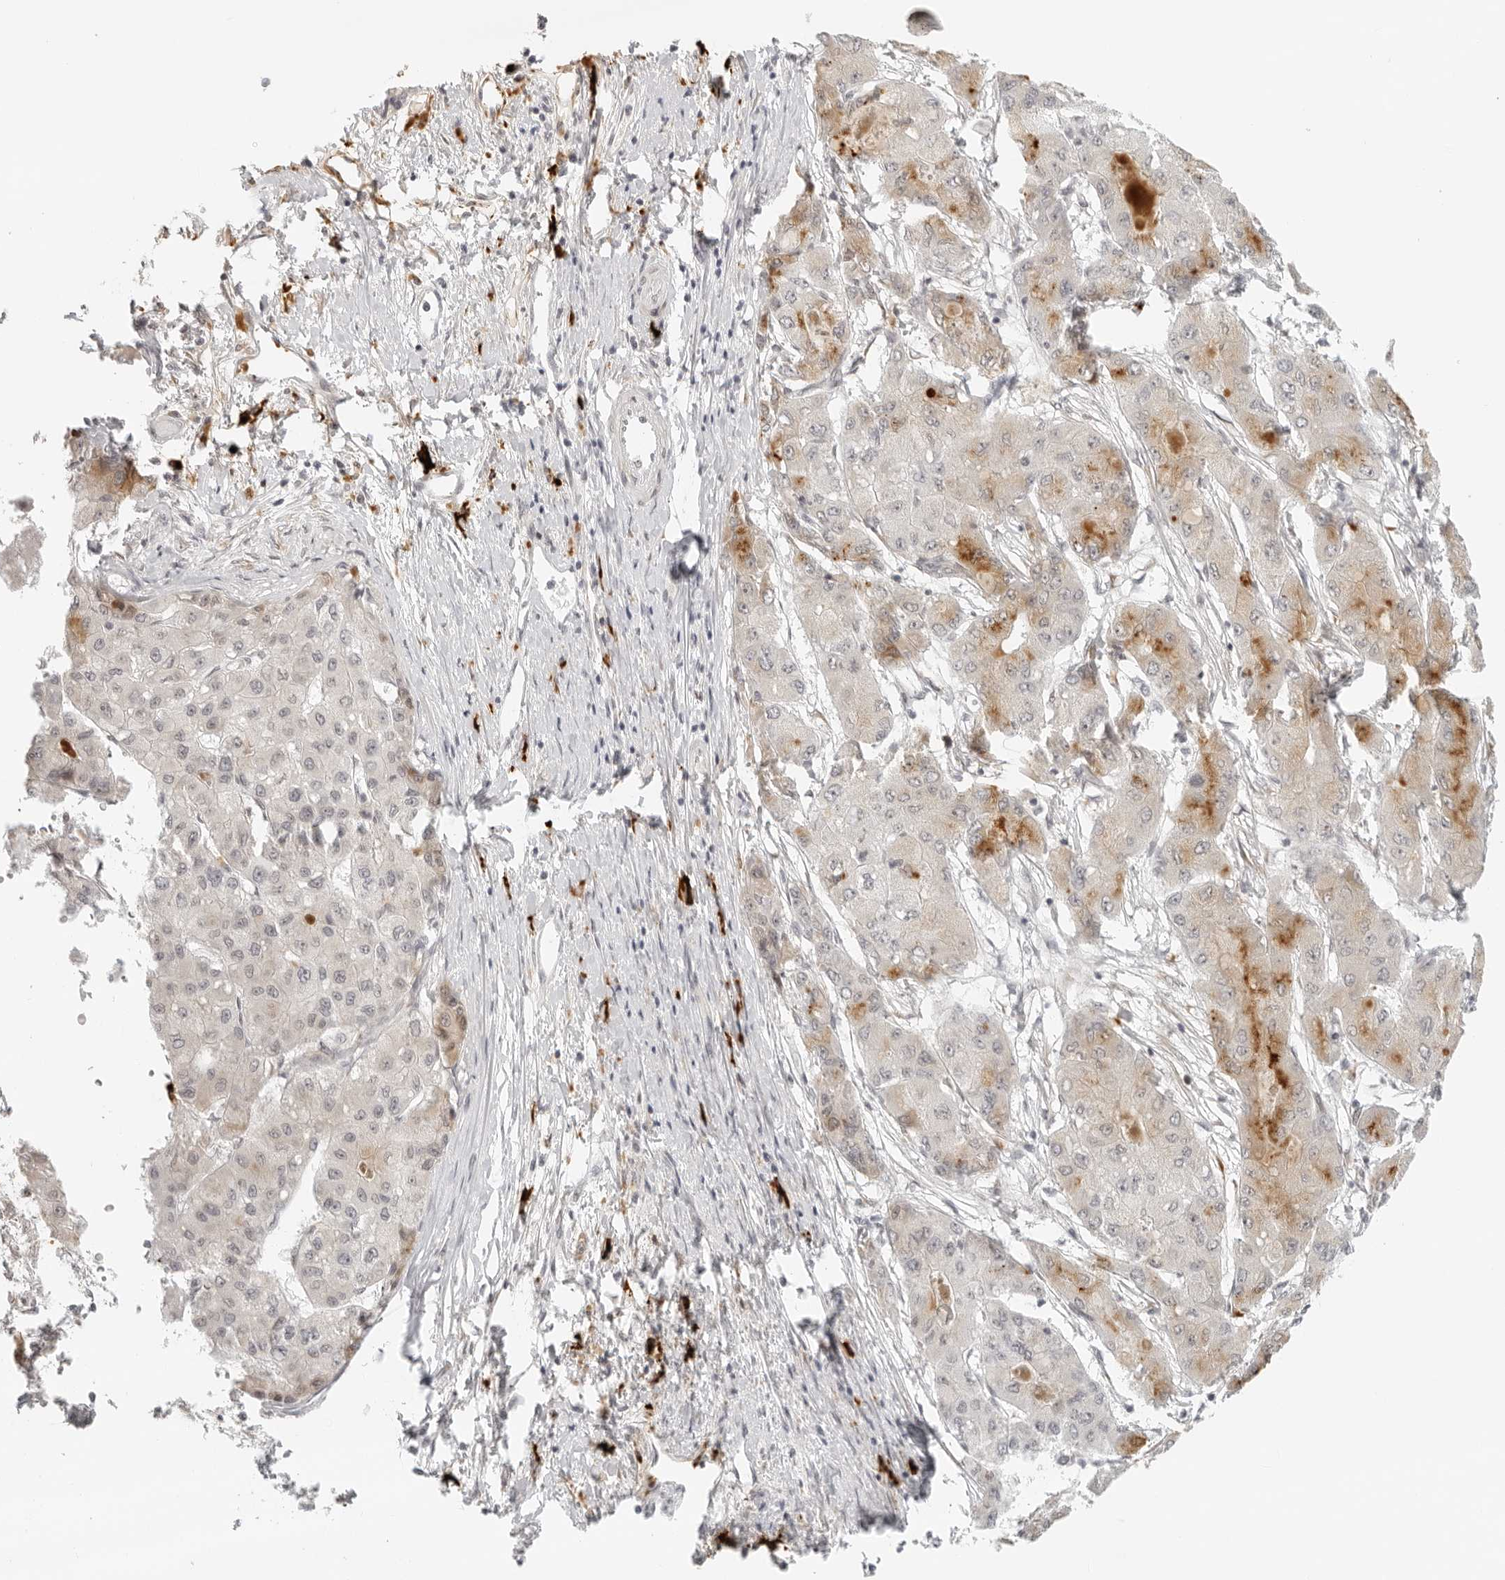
{"staining": {"intensity": "moderate", "quantity": "<25%", "location": "cytoplasmic/membranous"}, "tissue": "liver cancer", "cell_type": "Tumor cells", "image_type": "cancer", "snomed": [{"axis": "morphology", "description": "Carcinoma, Hepatocellular, NOS"}, {"axis": "topography", "description": "Liver"}], "caption": "Tumor cells reveal low levels of moderate cytoplasmic/membranous positivity in about <25% of cells in liver cancer (hepatocellular carcinoma).", "gene": "ZNF678", "patient": {"sex": "male", "age": 80}}